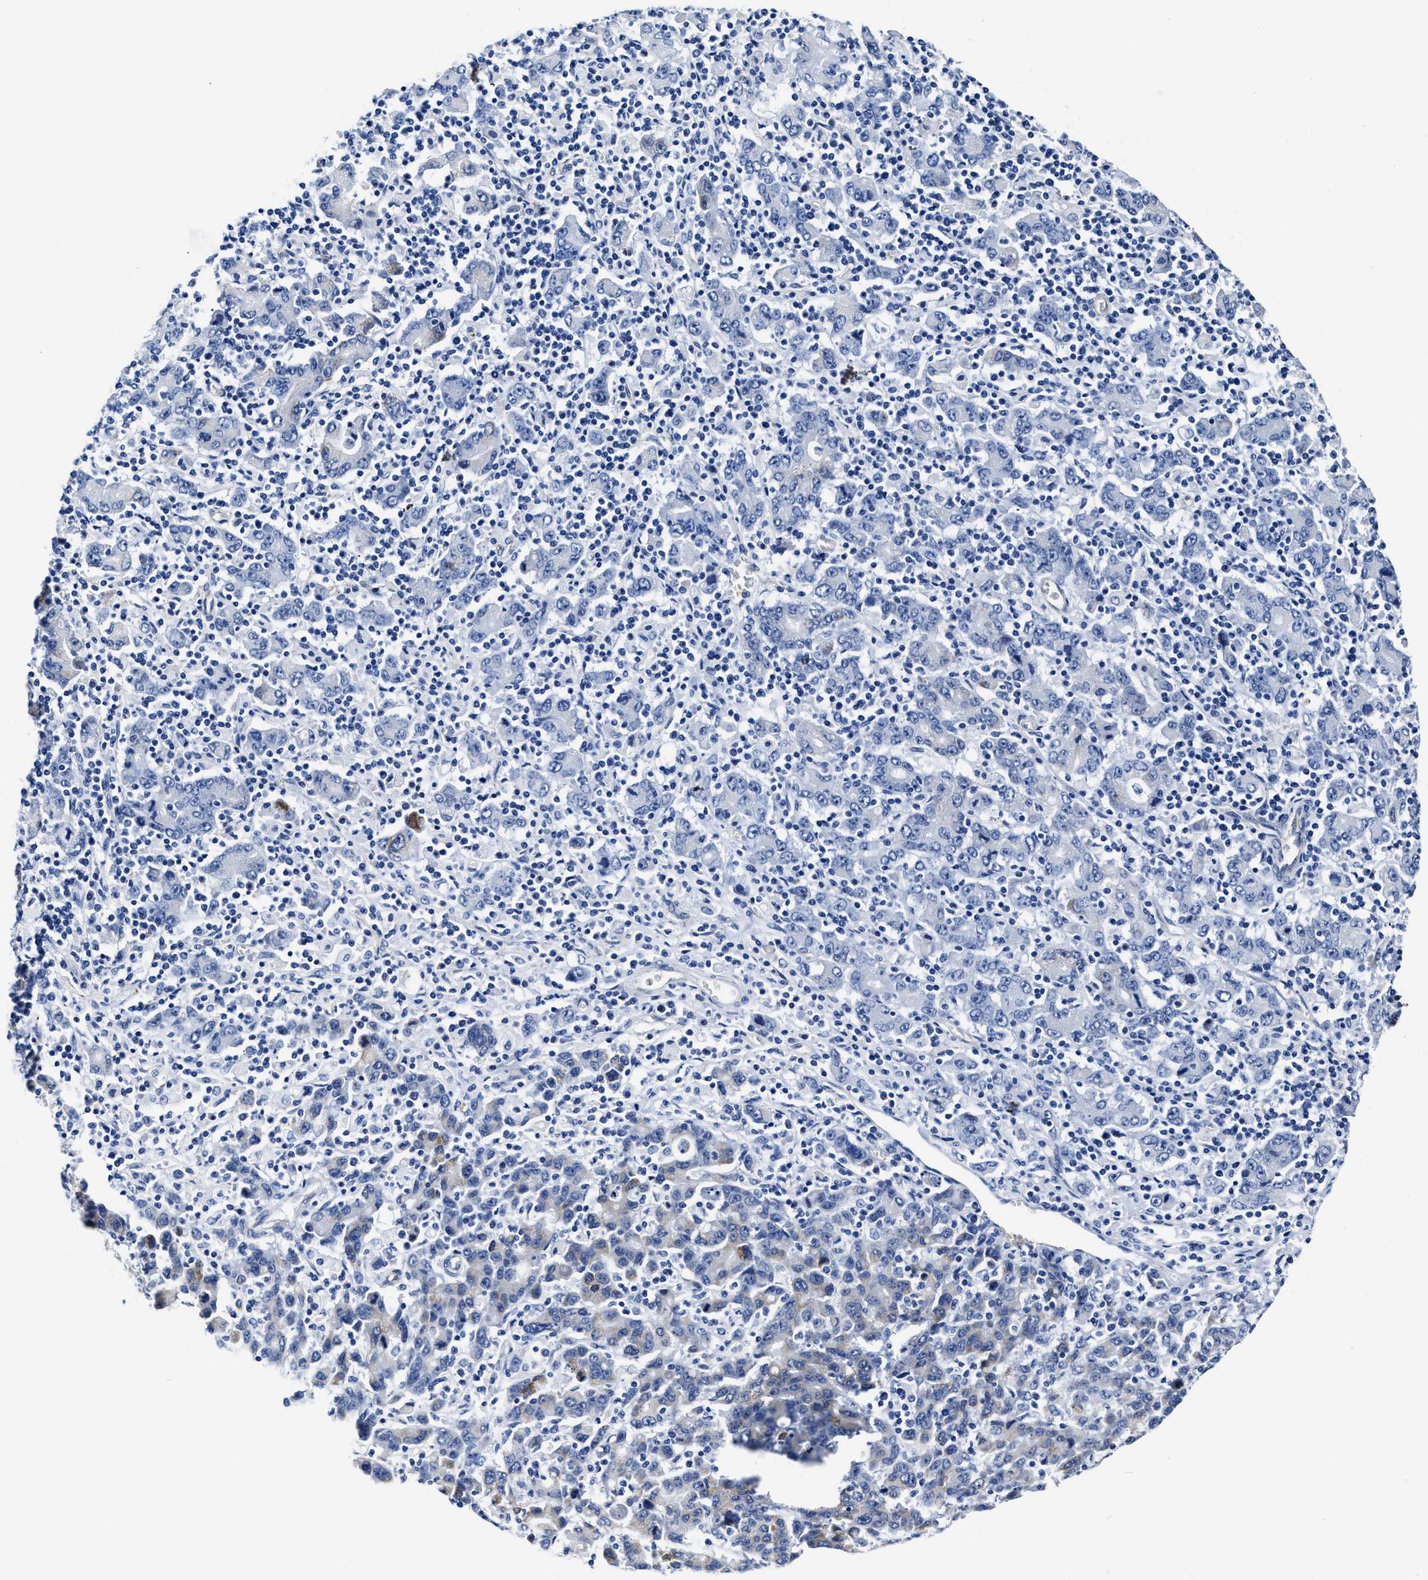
{"staining": {"intensity": "weak", "quantity": "<25%", "location": "cytoplasmic/membranous"}, "tissue": "stomach cancer", "cell_type": "Tumor cells", "image_type": "cancer", "snomed": [{"axis": "morphology", "description": "Adenocarcinoma, NOS"}, {"axis": "topography", "description": "Stomach, upper"}], "caption": "High power microscopy image of an immunohistochemistry histopathology image of stomach adenocarcinoma, revealing no significant expression in tumor cells.", "gene": "KCNMB3", "patient": {"sex": "male", "age": 69}}